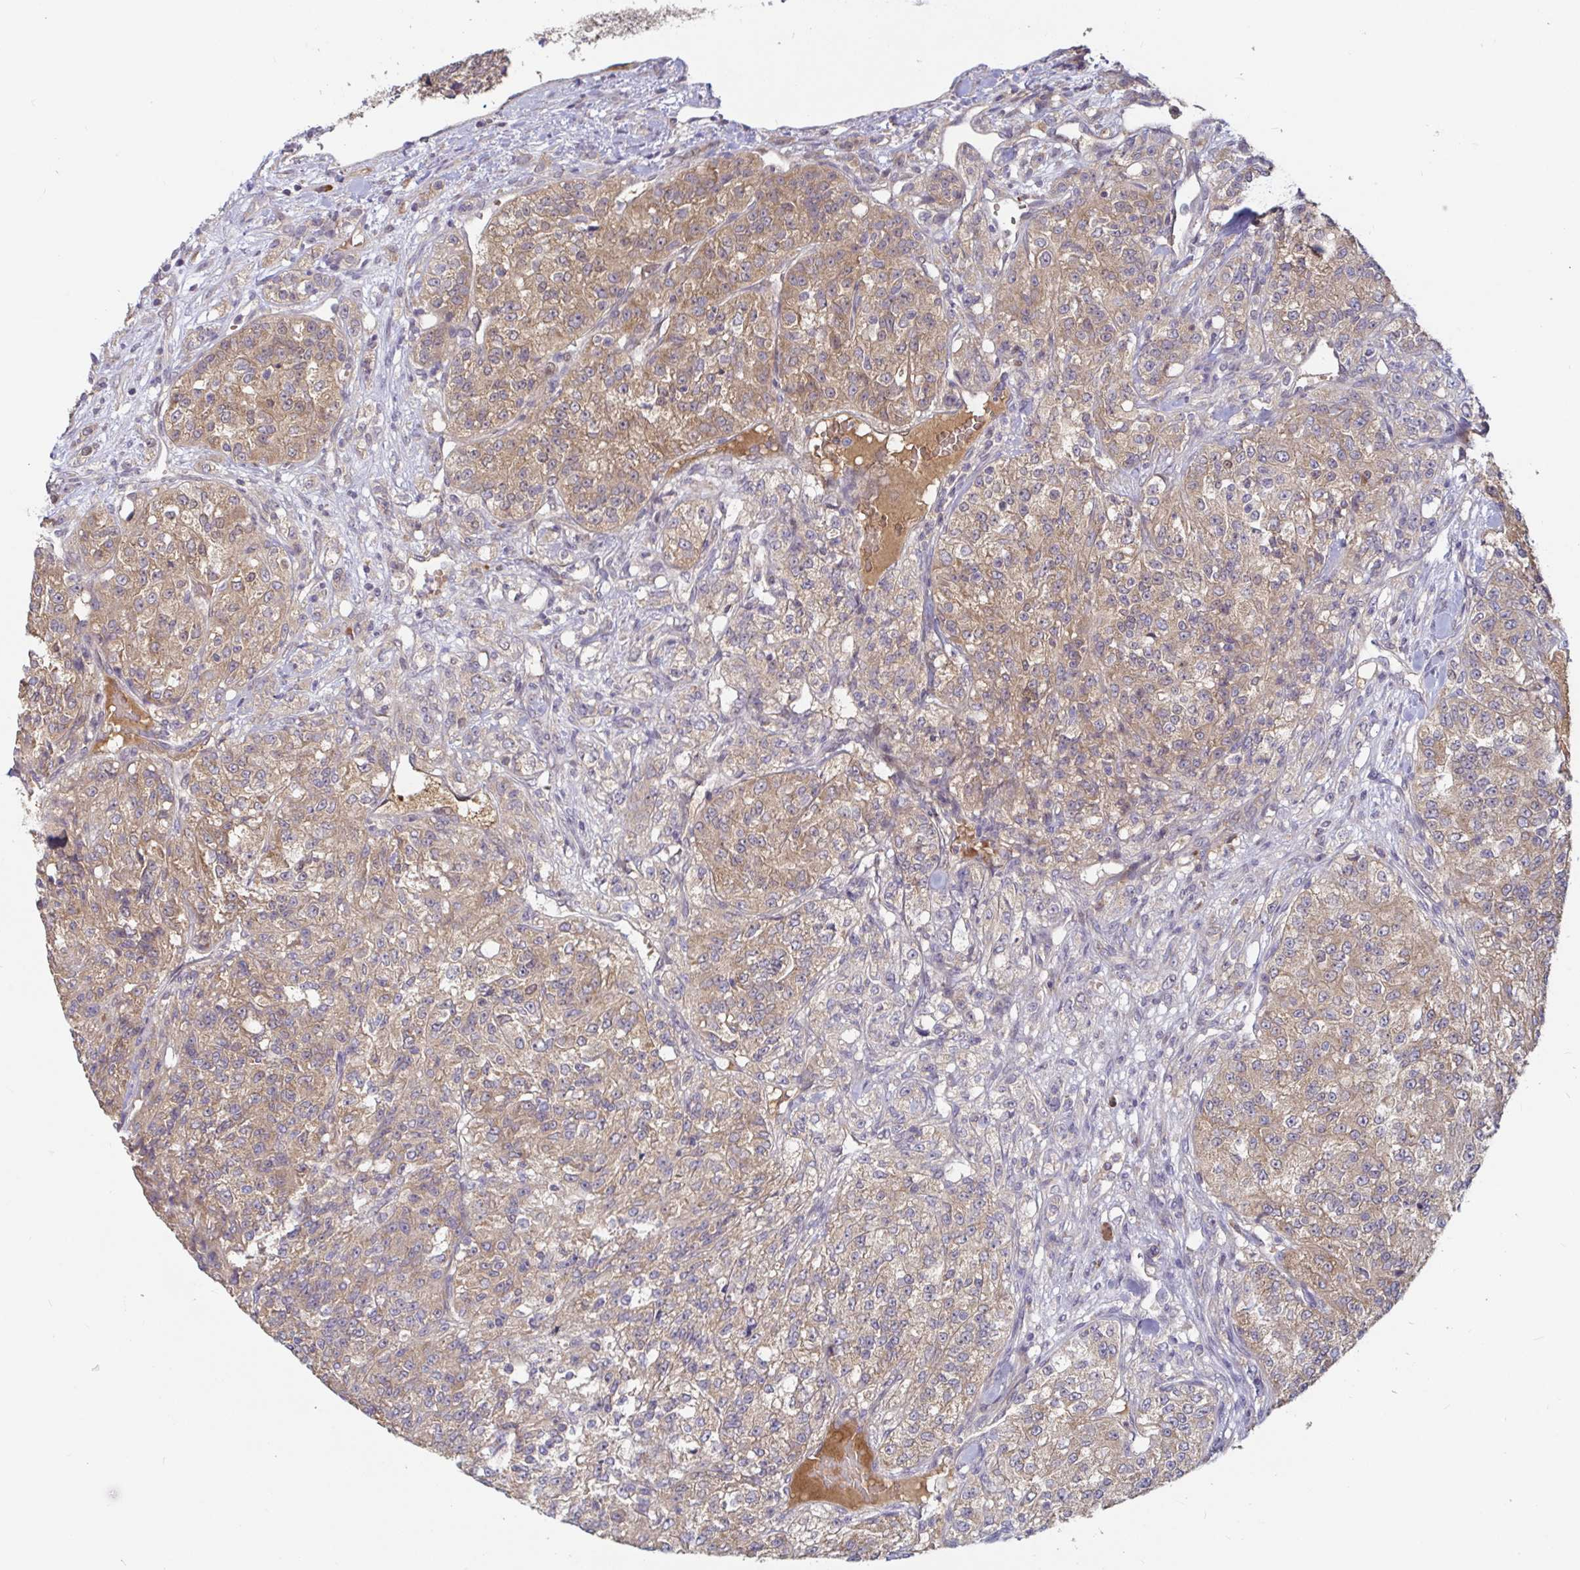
{"staining": {"intensity": "moderate", "quantity": ">75%", "location": "cytoplasmic/membranous"}, "tissue": "renal cancer", "cell_type": "Tumor cells", "image_type": "cancer", "snomed": [{"axis": "morphology", "description": "Adenocarcinoma, NOS"}, {"axis": "topography", "description": "Kidney"}], "caption": "DAB (3,3'-diaminobenzidine) immunohistochemical staining of human renal adenocarcinoma demonstrates moderate cytoplasmic/membranous protein staining in about >75% of tumor cells.", "gene": "LARP1", "patient": {"sex": "female", "age": 63}}